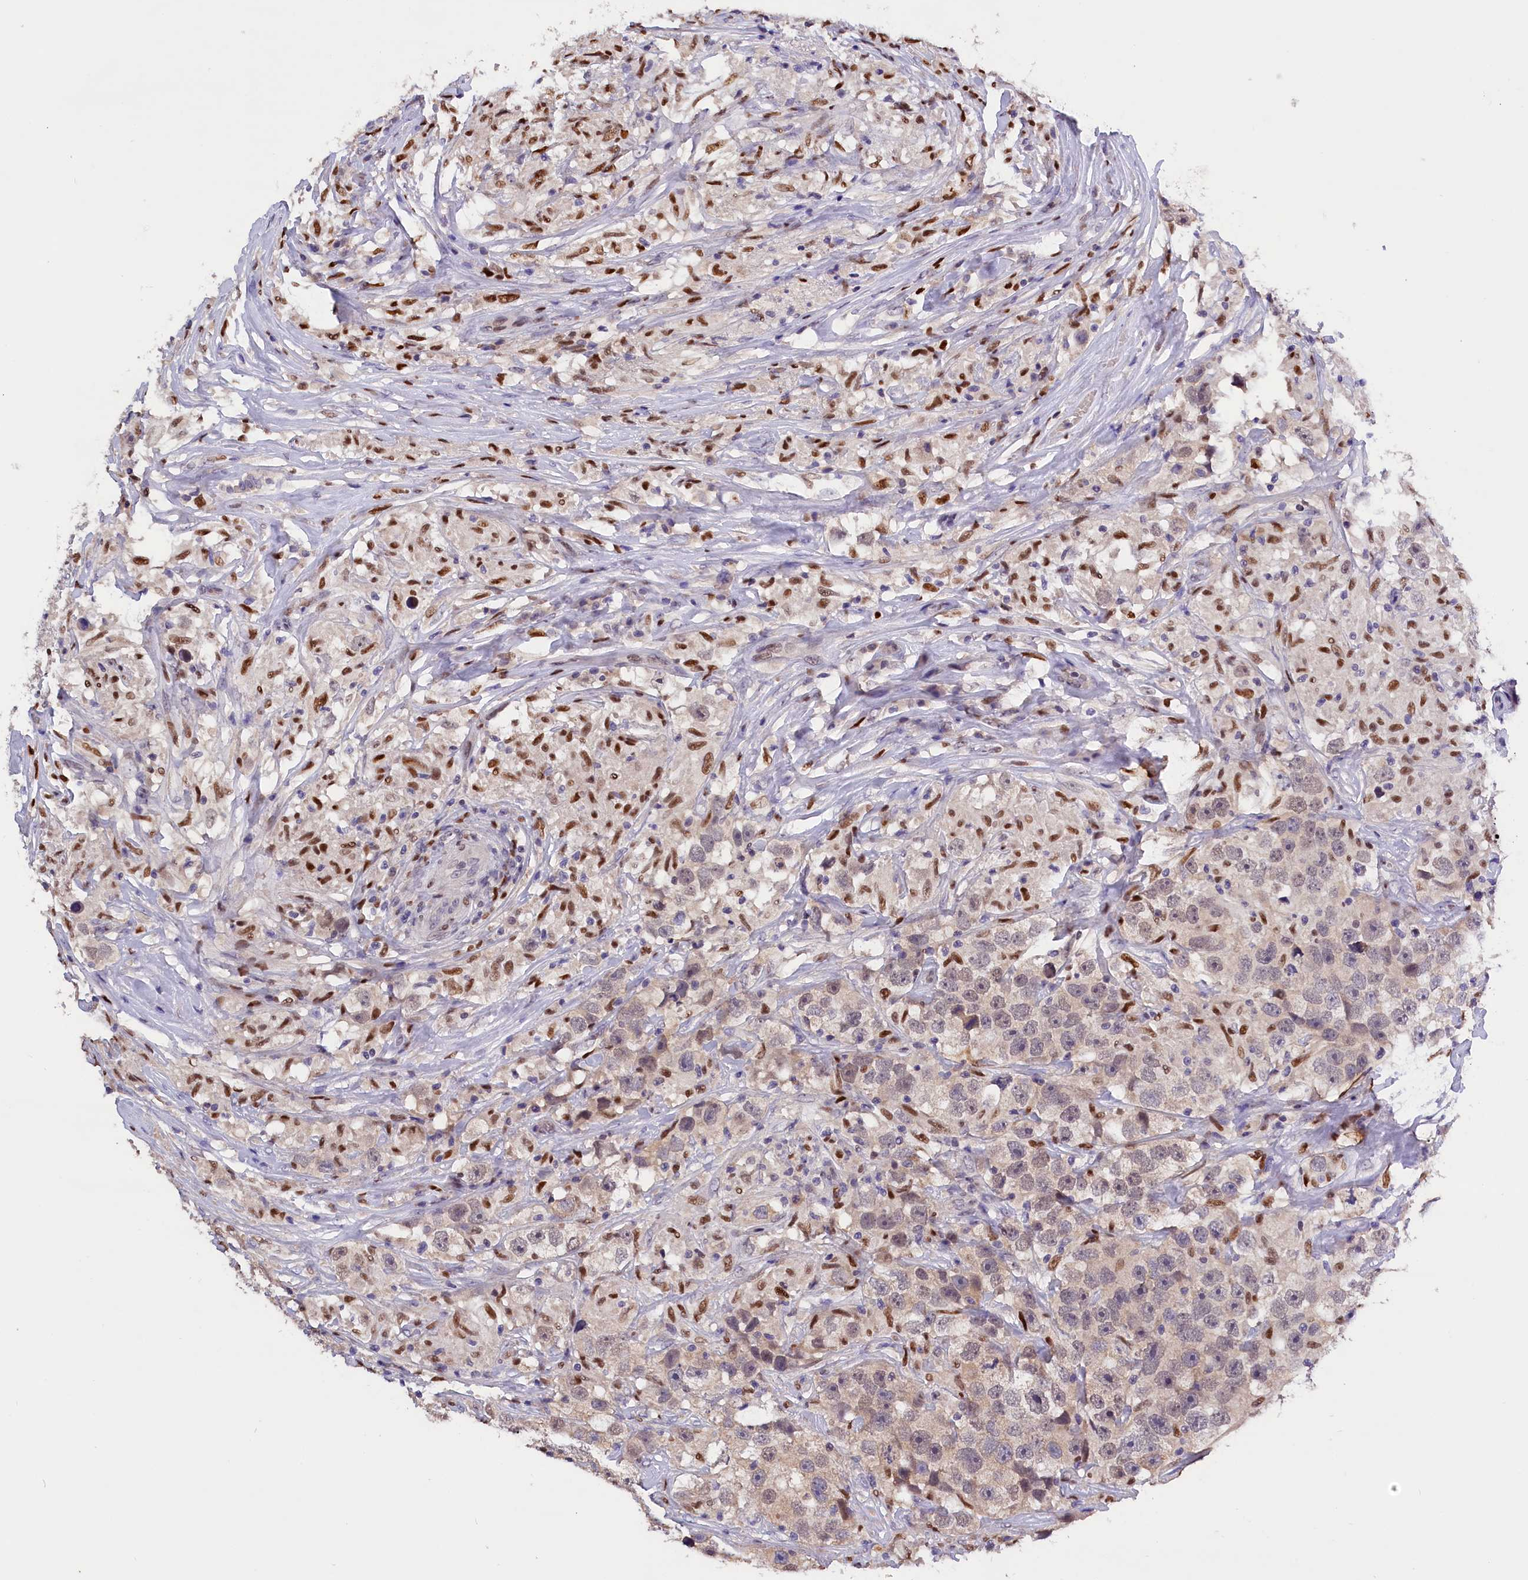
{"staining": {"intensity": "weak", "quantity": "<25%", "location": "nuclear"}, "tissue": "testis cancer", "cell_type": "Tumor cells", "image_type": "cancer", "snomed": [{"axis": "morphology", "description": "Seminoma, NOS"}, {"axis": "topography", "description": "Testis"}], "caption": "Immunohistochemical staining of seminoma (testis) reveals no significant expression in tumor cells.", "gene": "BTBD9", "patient": {"sex": "male", "age": 49}}